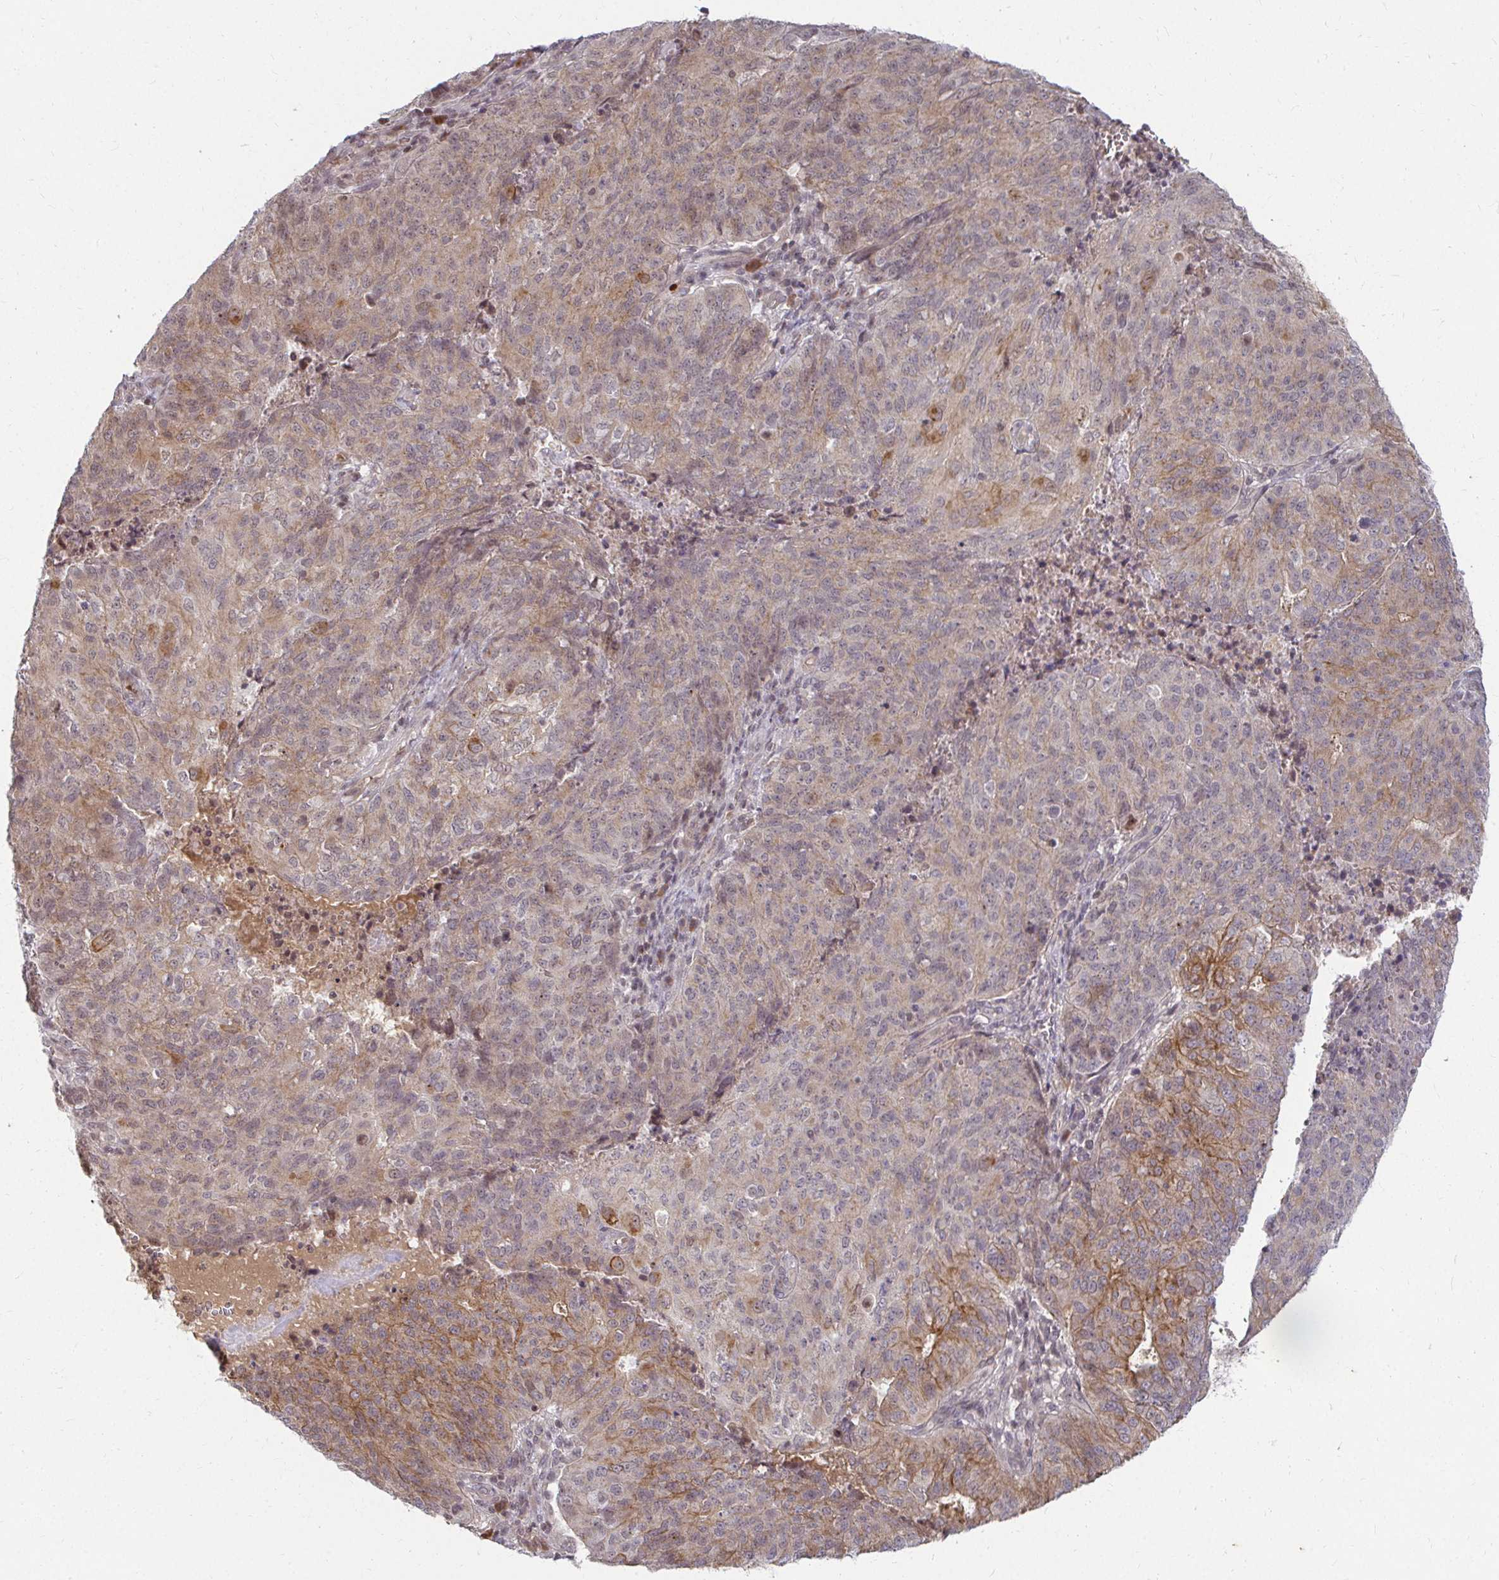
{"staining": {"intensity": "moderate", "quantity": "25%-75%", "location": "cytoplasmic/membranous"}, "tissue": "endometrial cancer", "cell_type": "Tumor cells", "image_type": "cancer", "snomed": [{"axis": "morphology", "description": "Adenocarcinoma, NOS"}, {"axis": "topography", "description": "Endometrium"}], "caption": "Immunohistochemistry of endometrial cancer displays medium levels of moderate cytoplasmic/membranous staining in about 25%-75% of tumor cells. Immunohistochemistry (ihc) stains the protein of interest in brown and the nuclei are stained blue.", "gene": "ANK3", "patient": {"sex": "female", "age": 82}}